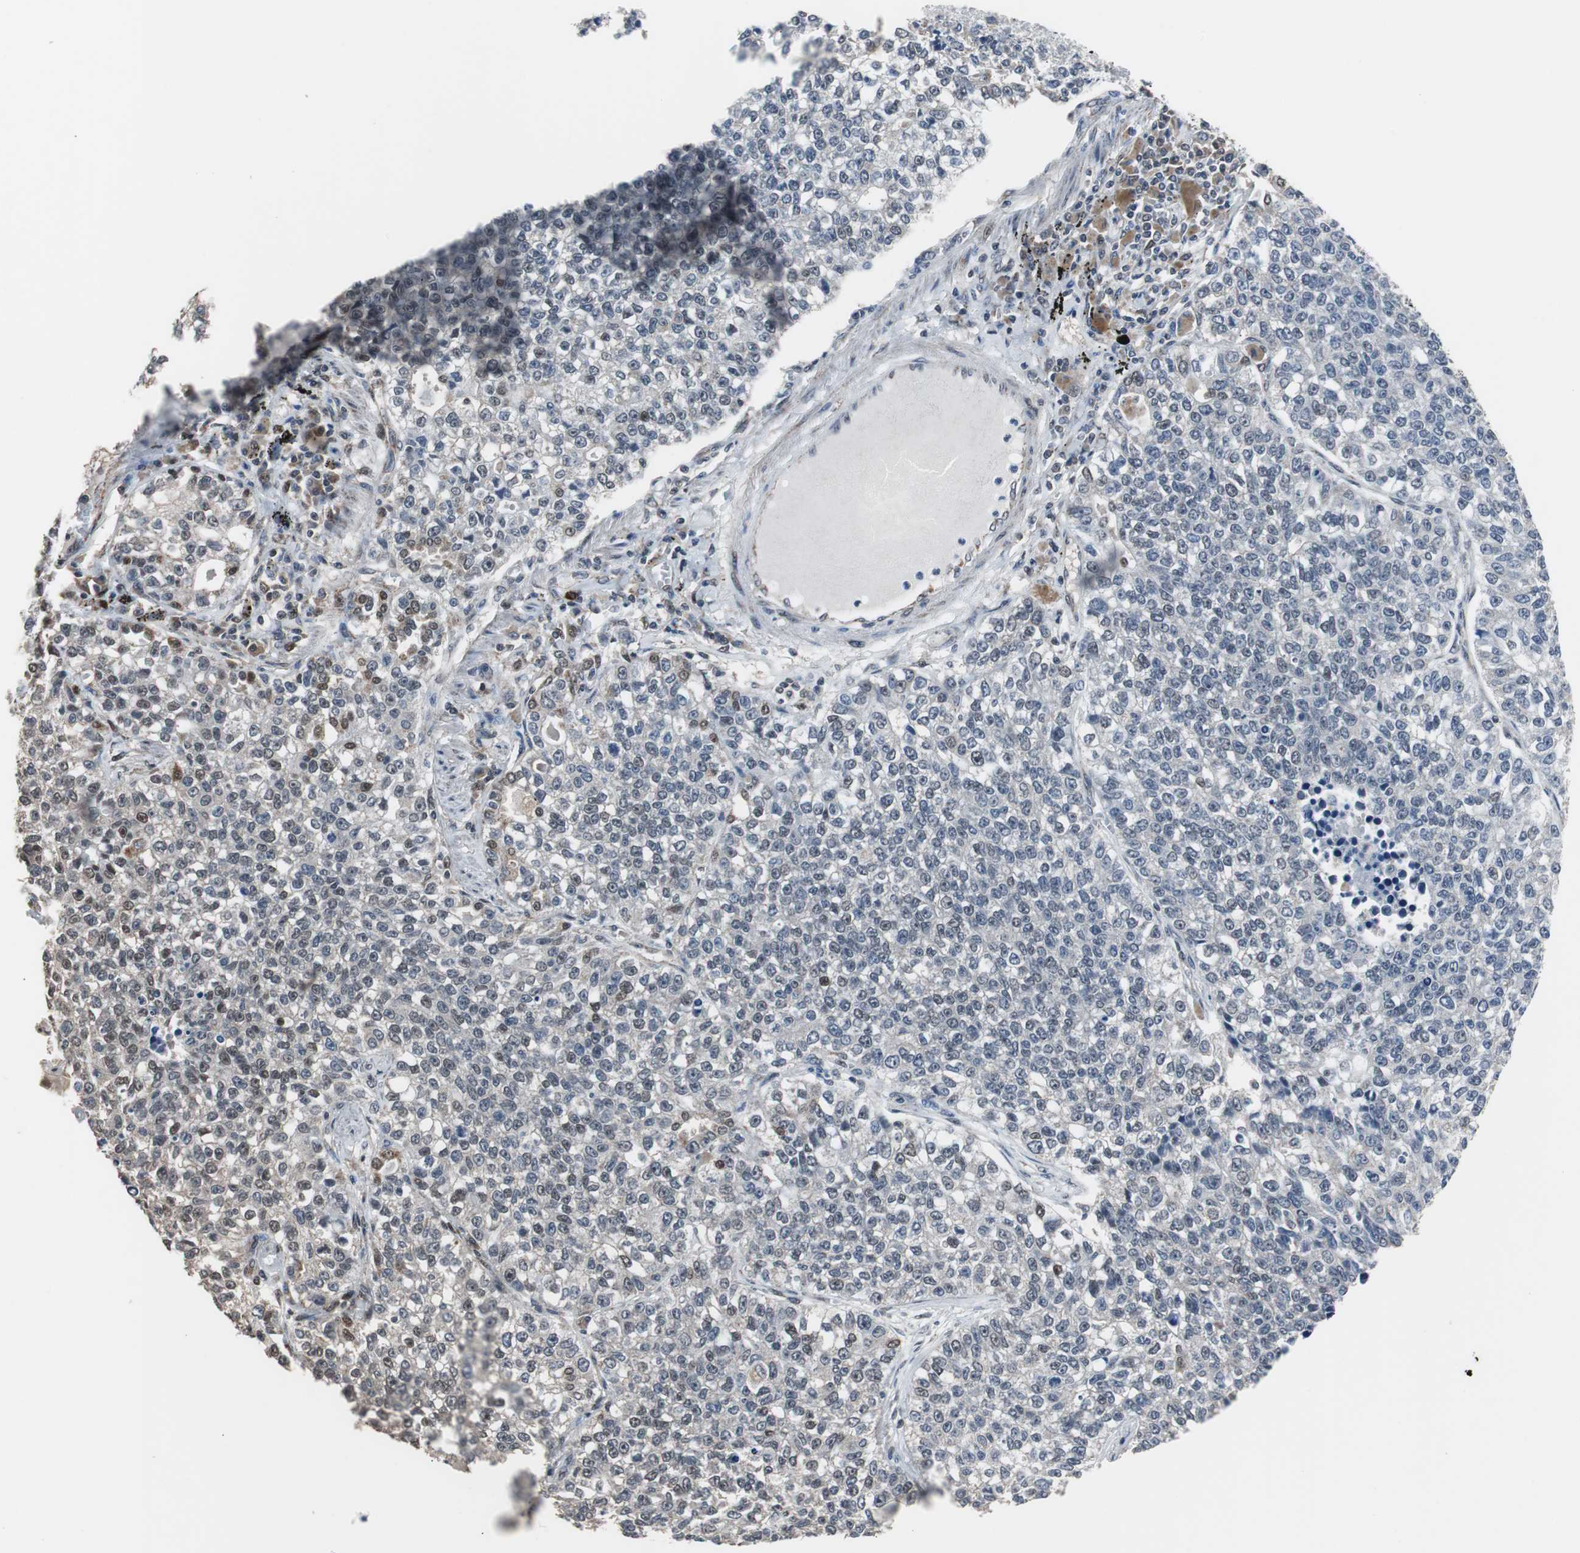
{"staining": {"intensity": "negative", "quantity": "none", "location": "none"}, "tissue": "lung cancer", "cell_type": "Tumor cells", "image_type": "cancer", "snomed": [{"axis": "morphology", "description": "Adenocarcinoma, NOS"}, {"axis": "topography", "description": "Lung"}], "caption": "There is no significant expression in tumor cells of lung adenocarcinoma.", "gene": "ZHX2", "patient": {"sex": "male", "age": 49}}